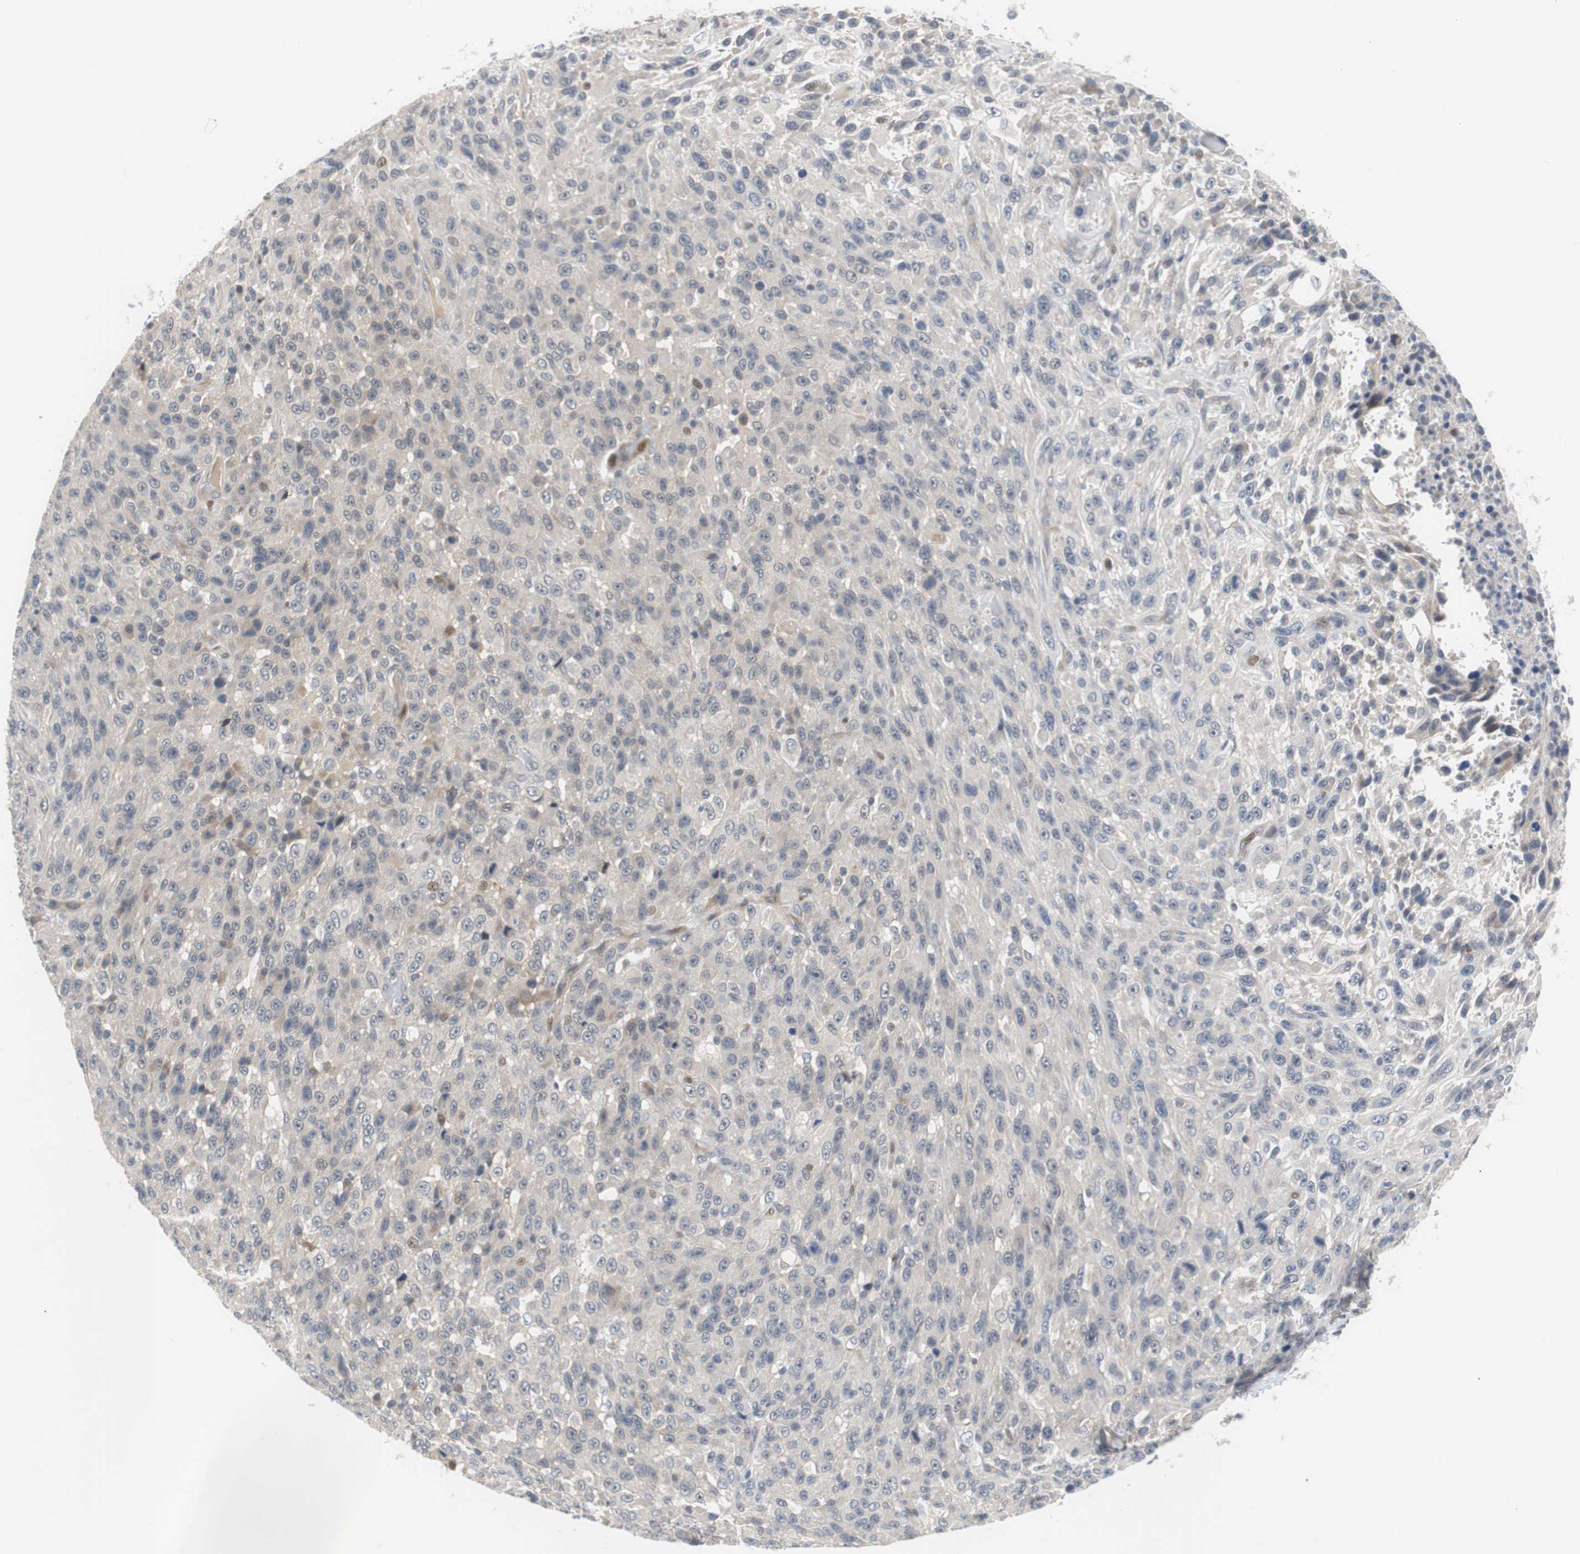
{"staining": {"intensity": "weak", "quantity": "<25%", "location": "nuclear"}, "tissue": "urothelial cancer", "cell_type": "Tumor cells", "image_type": "cancer", "snomed": [{"axis": "morphology", "description": "Urothelial carcinoma, High grade"}, {"axis": "topography", "description": "Urinary bladder"}], "caption": "Human urothelial carcinoma (high-grade) stained for a protein using immunohistochemistry exhibits no staining in tumor cells.", "gene": "MAP2K4", "patient": {"sex": "male", "age": 66}}